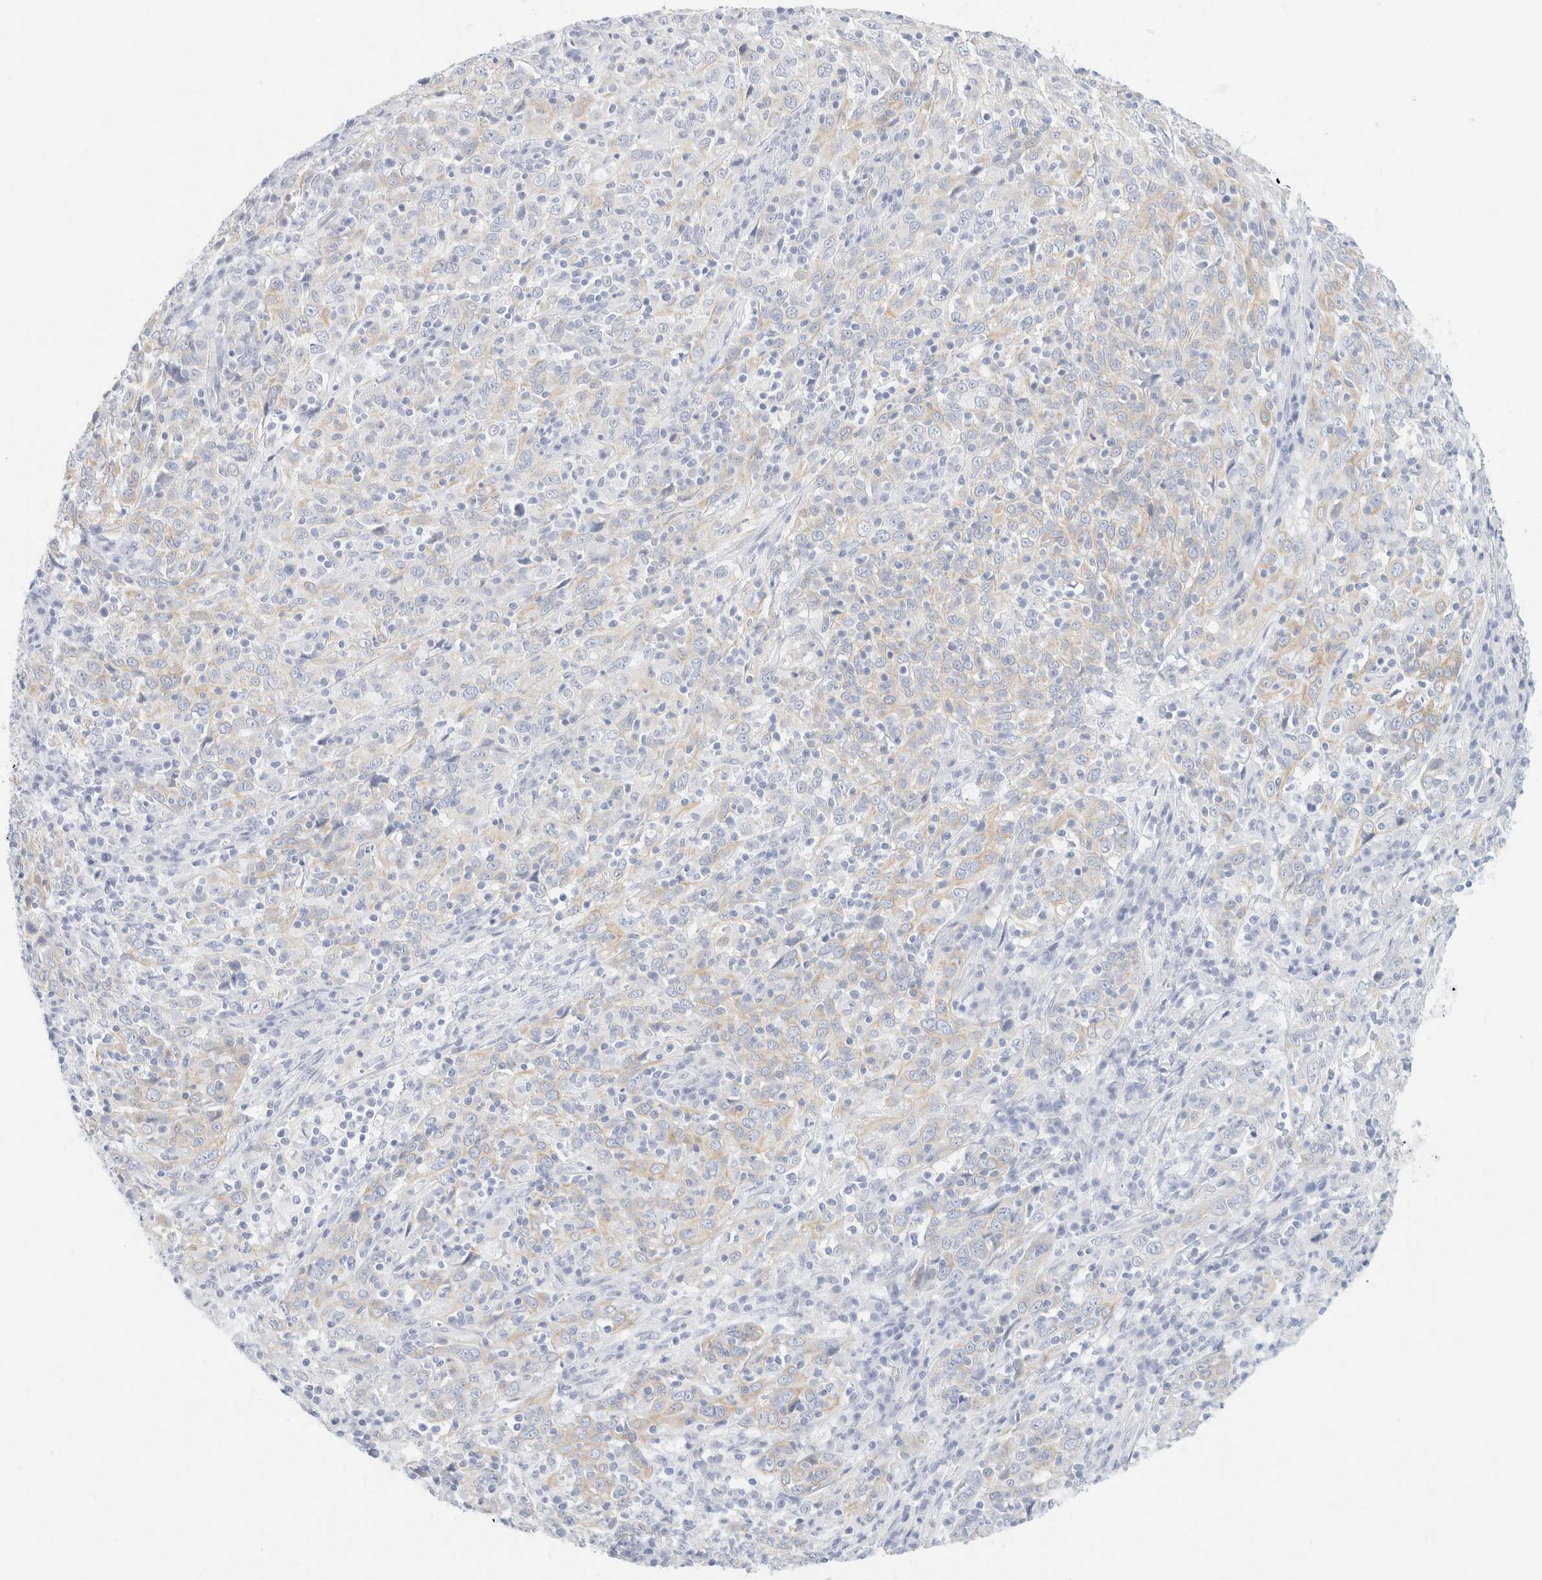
{"staining": {"intensity": "weak", "quantity": "<25%", "location": "cytoplasmic/membranous"}, "tissue": "cervical cancer", "cell_type": "Tumor cells", "image_type": "cancer", "snomed": [{"axis": "morphology", "description": "Squamous cell carcinoma, NOS"}, {"axis": "topography", "description": "Cervix"}], "caption": "Immunohistochemical staining of cervical cancer (squamous cell carcinoma) reveals no significant expression in tumor cells. (Stains: DAB immunohistochemistry (IHC) with hematoxylin counter stain, Microscopy: brightfield microscopy at high magnification).", "gene": "KRT20", "patient": {"sex": "female", "age": 46}}